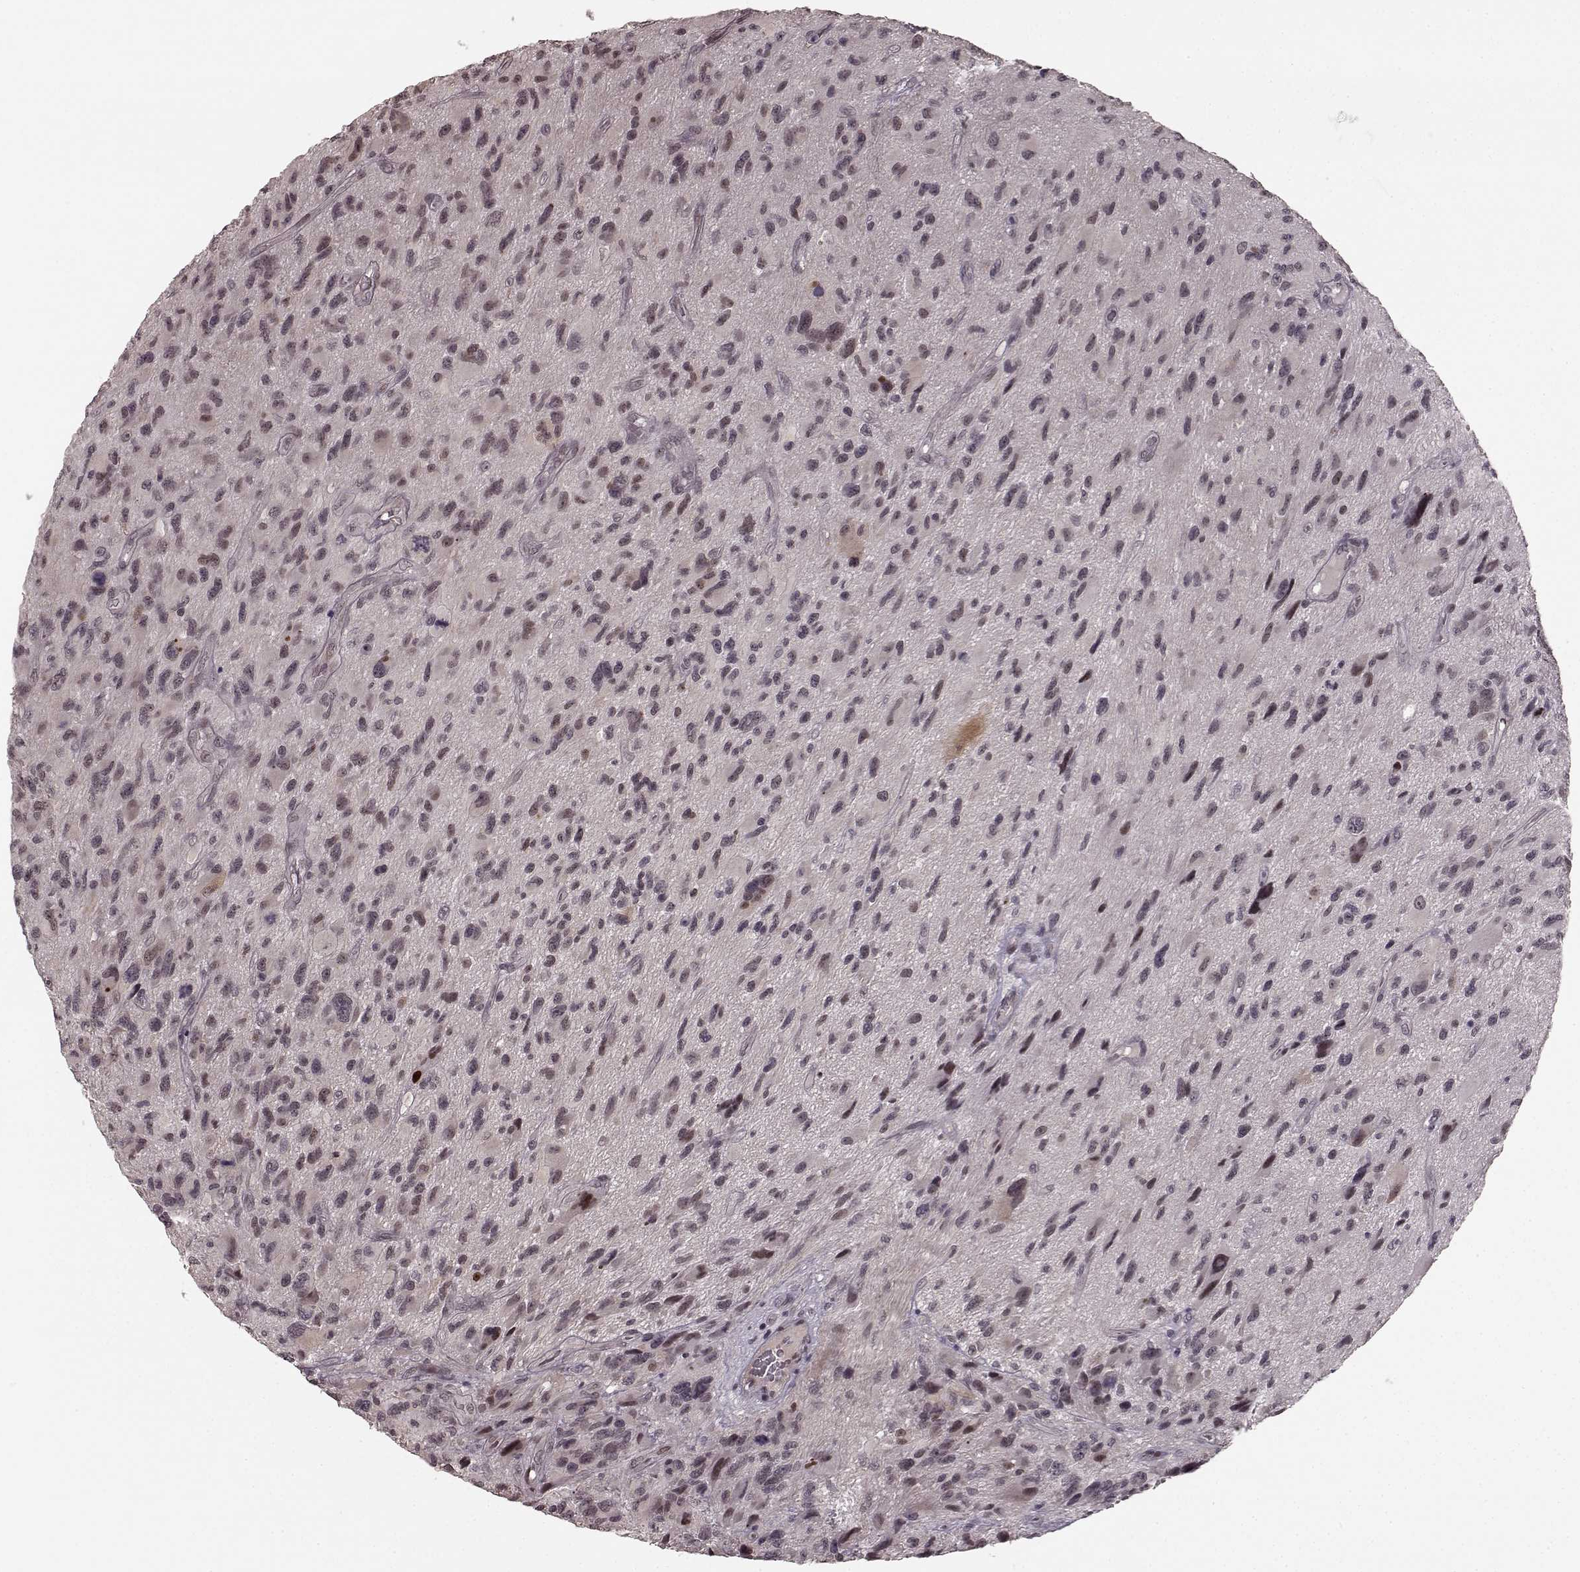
{"staining": {"intensity": "negative", "quantity": "none", "location": "none"}, "tissue": "glioma", "cell_type": "Tumor cells", "image_type": "cancer", "snomed": [{"axis": "morphology", "description": "Glioma, malignant, NOS"}, {"axis": "morphology", "description": "Glioma, malignant, High grade"}, {"axis": "topography", "description": "Brain"}], "caption": "Image shows no protein positivity in tumor cells of malignant glioma tissue.", "gene": "PLCB4", "patient": {"sex": "female", "age": 71}}